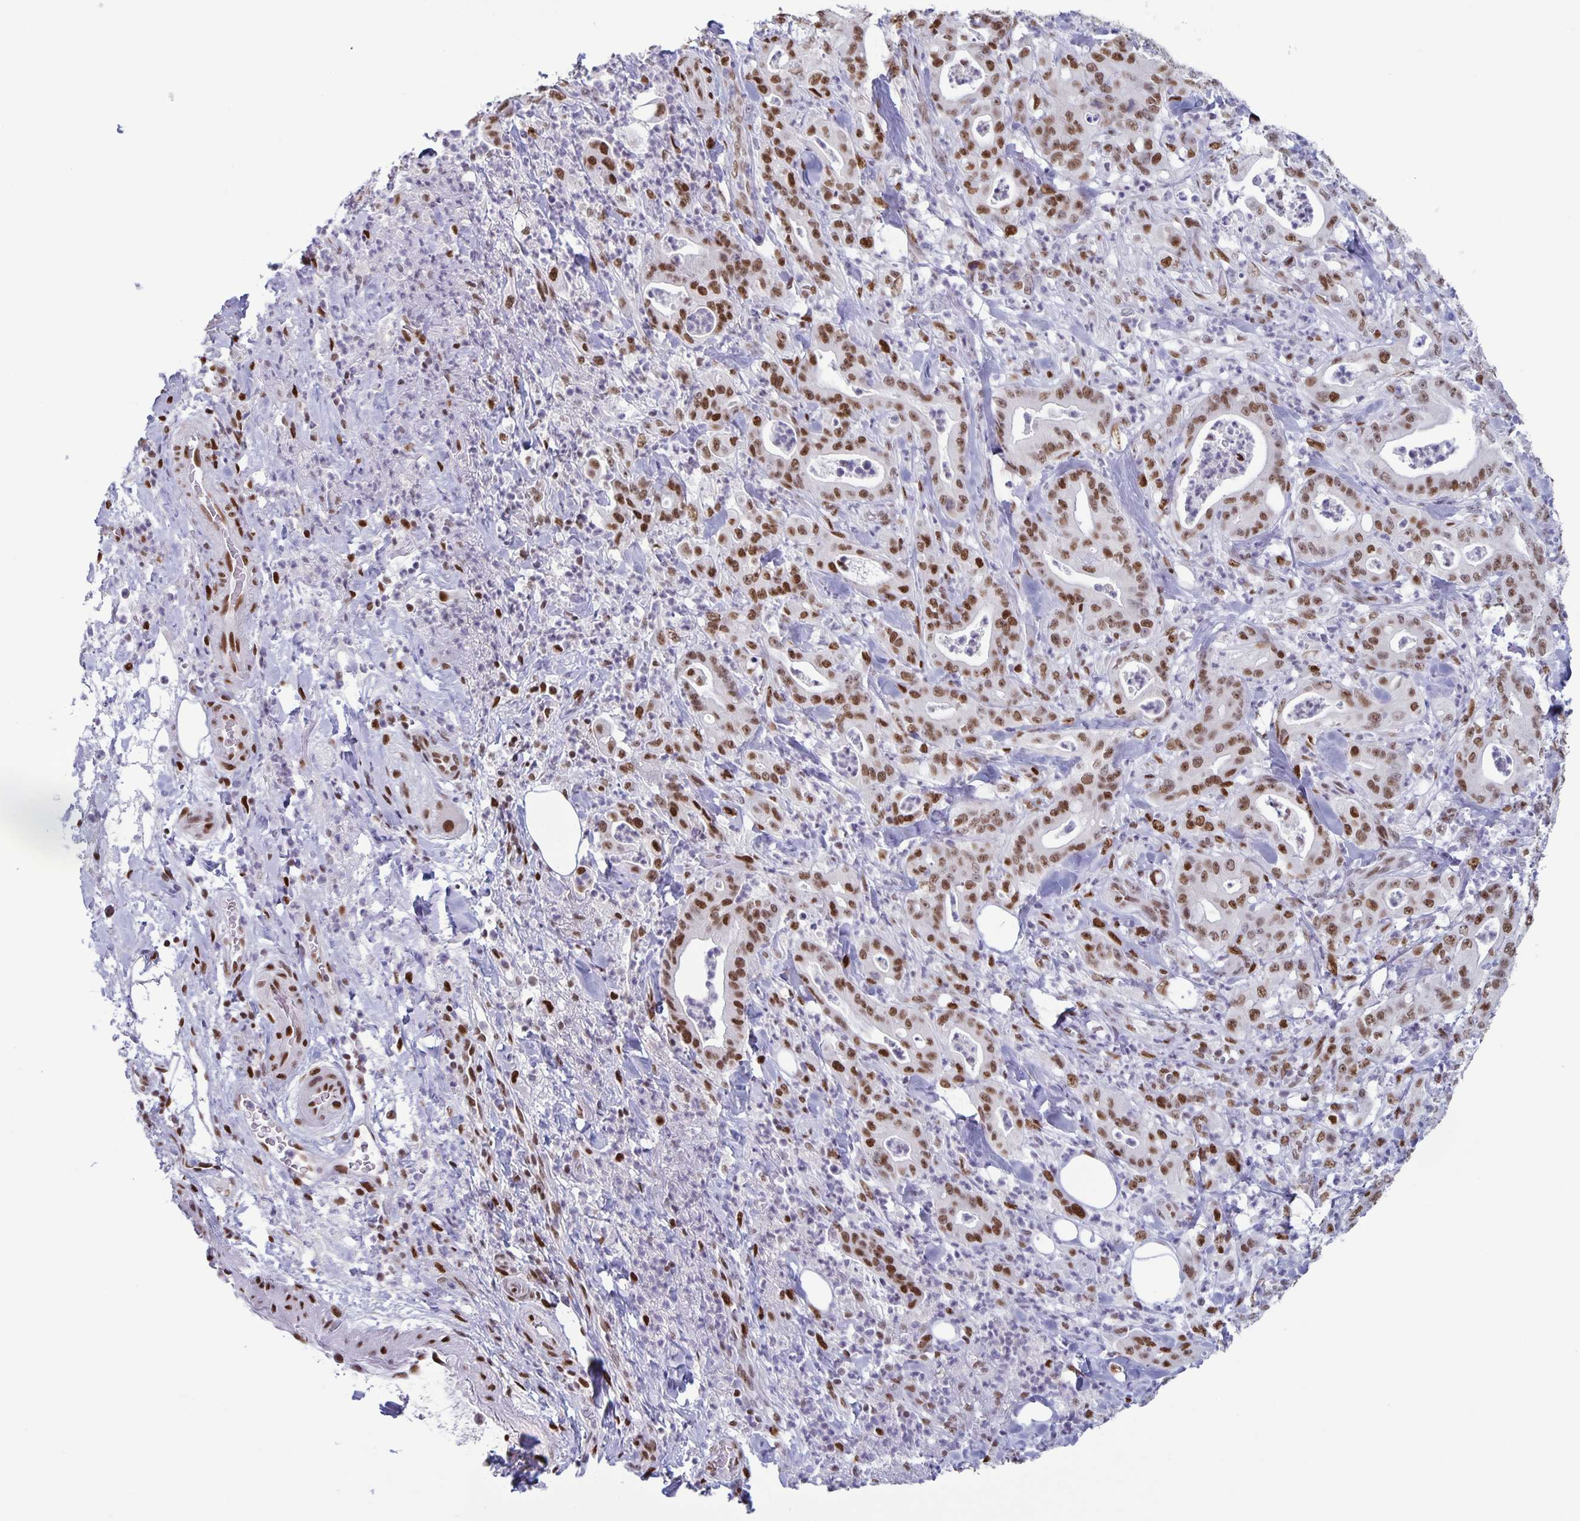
{"staining": {"intensity": "moderate", "quantity": "25%-75%", "location": "nuclear"}, "tissue": "pancreatic cancer", "cell_type": "Tumor cells", "image_type": "cancer", "snomed": [{"axis": "morphology", "description": "Adenocarcinoma, NOS"}, {"axis": "topography", "description": "Pancreas"}], "caption": "Immunohistochemistry (IHC) of adenocarcinoma (pancreatic) displays medium levels of moderate nuclear positivity in about 25%-75% of tumor cells.", "gene": "JUND", "patient": {"sex": "male", "age": 71}}